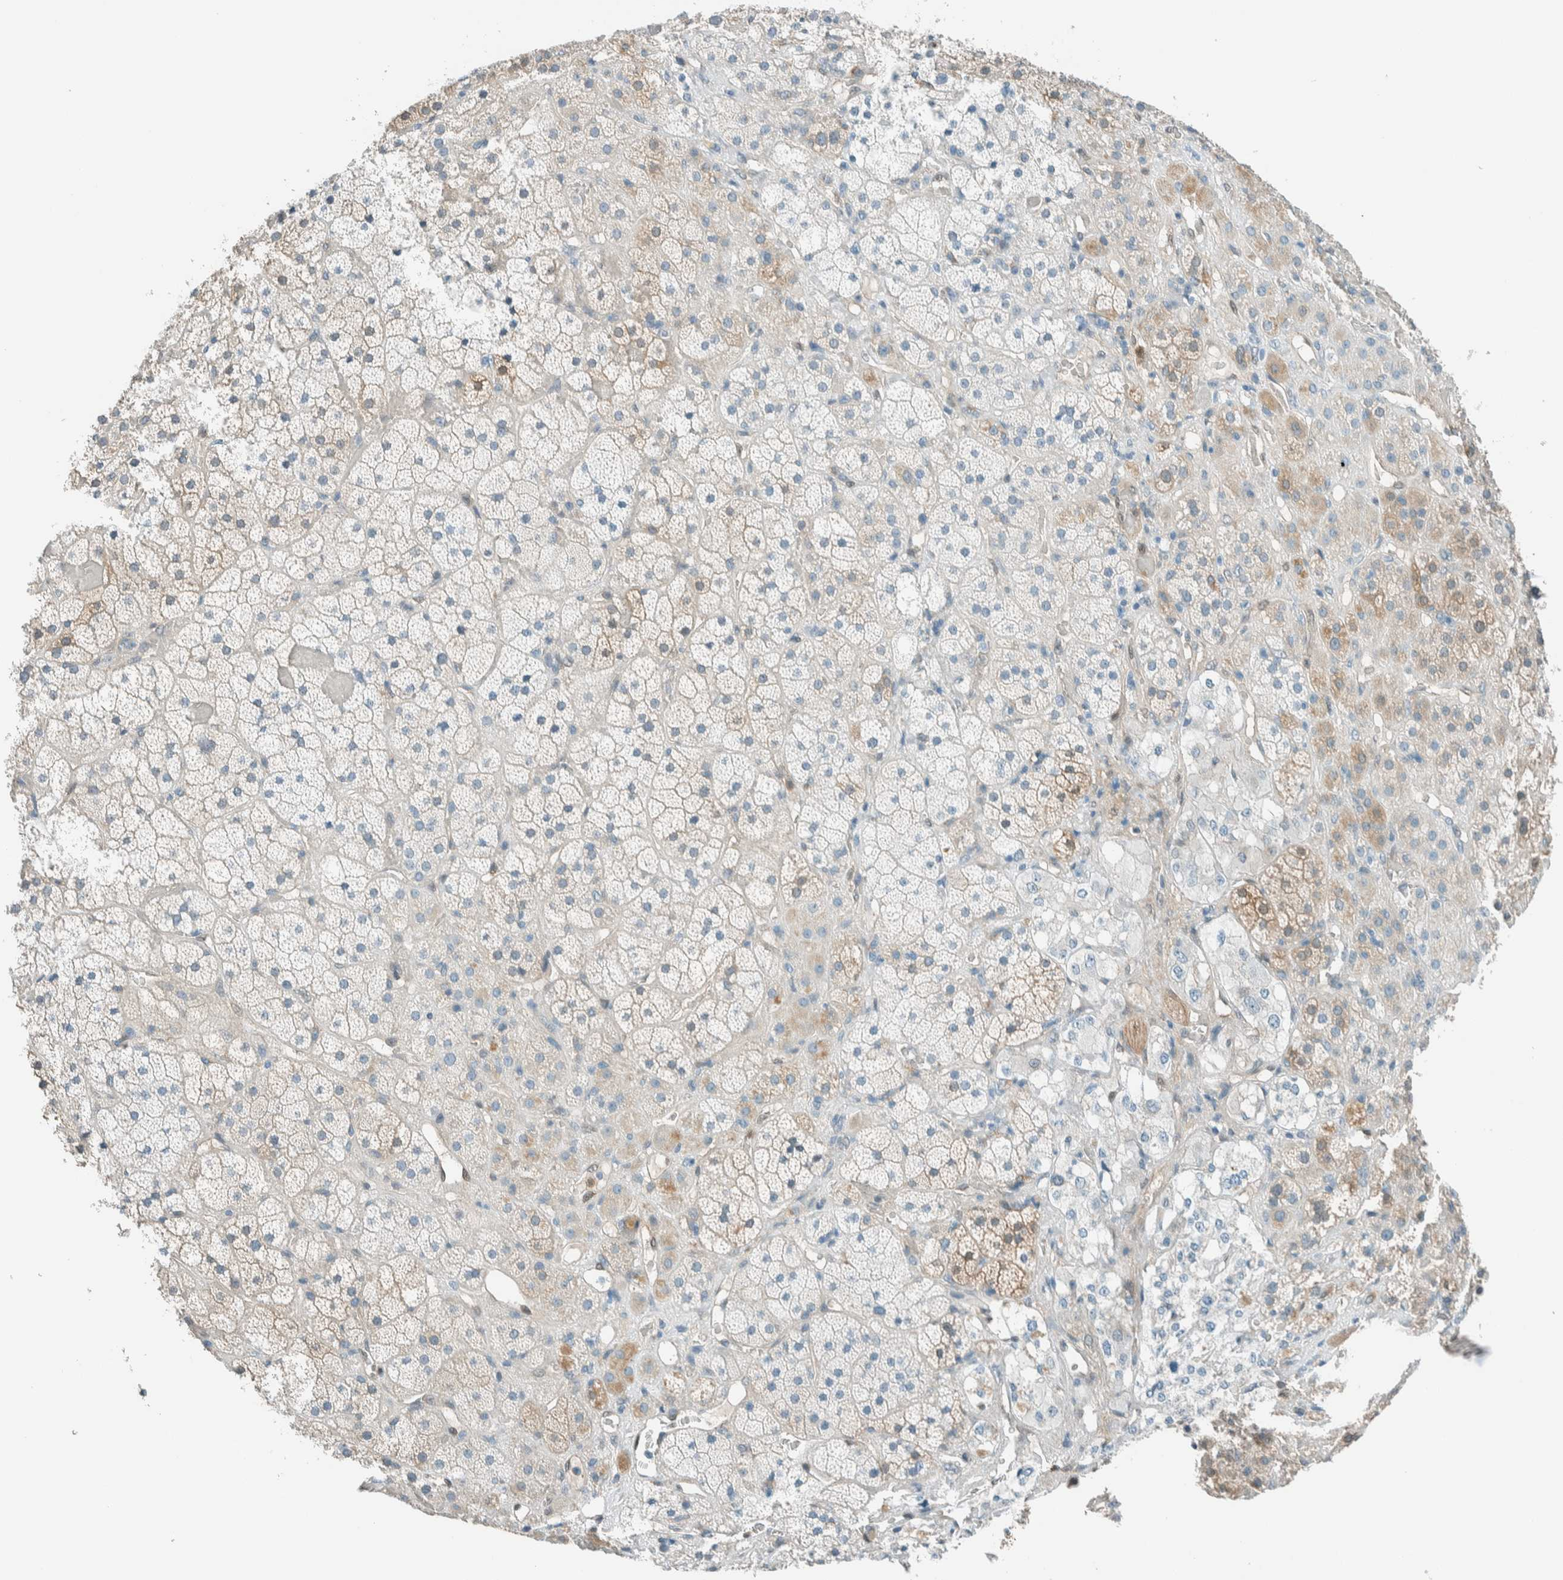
{"staining": {"intensity": "weak", "quantity": "<25%", "location": "cytoplasmic/membranous"}, "tissue": "adrenal gland", "cell_type": "Glandular cells", "image_type": "normal", "snomed": [{"axis": "morphology", "description": "Normal tissue, NOS"}, {"axis": "topography", "description": "Adrenal gland"}], "caption": "This is a histopathology image of immunohistochemistry staining of normal adrenal gland, which shows no positivity in glandular cells. (DAB (3,3'-diaminobenzidine) immunohistochemistry (IHC) with hematoxylin counter stain).", "gene": "NXN", "patient": {"sex": "male", "age": 57}}